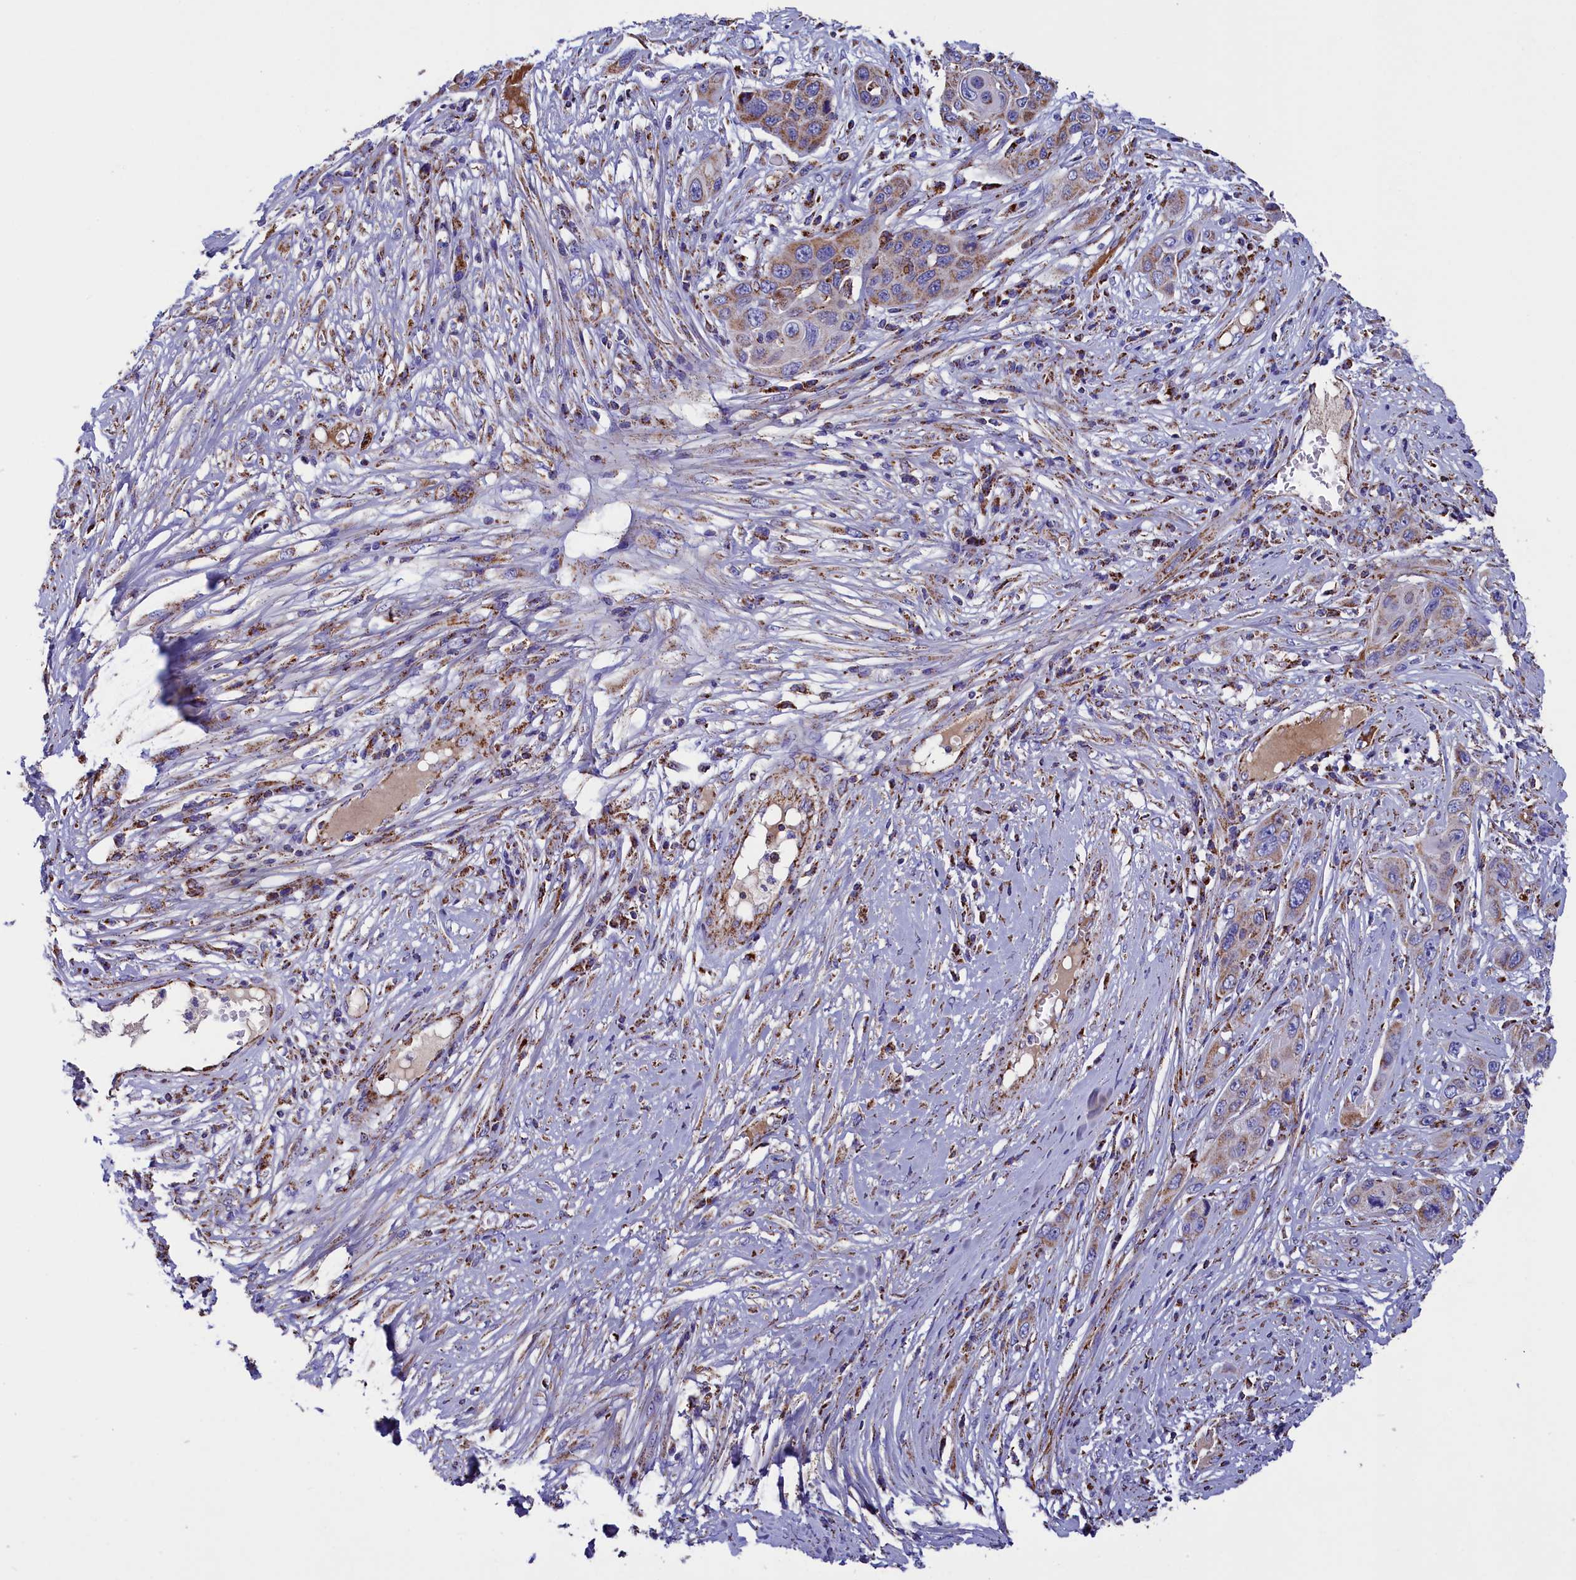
{"staining": {"intensity": "moderate", "quantity": ">75%", "location": "cytoplasmic/membranous"}, "tissue": "skin cancer", "cell_type": "Tumor cells", "image_type": "cancer", "snomed": [{"axis": "morphology", "description": "Squamous cell carcinoma, NOS"}, {"axis": "topography", "description": "Skin"}], "caption": "Immunohistochemistry photomicrograph of skin squamous cell carcinoma stained for a protein (brown), which exhibits medium levels of moderate cytoplasmic/membranous staining in approximately >75% of tumor cells.", "gene": "SLC39A3", "patient": {"sex": "male", "age": 55}}